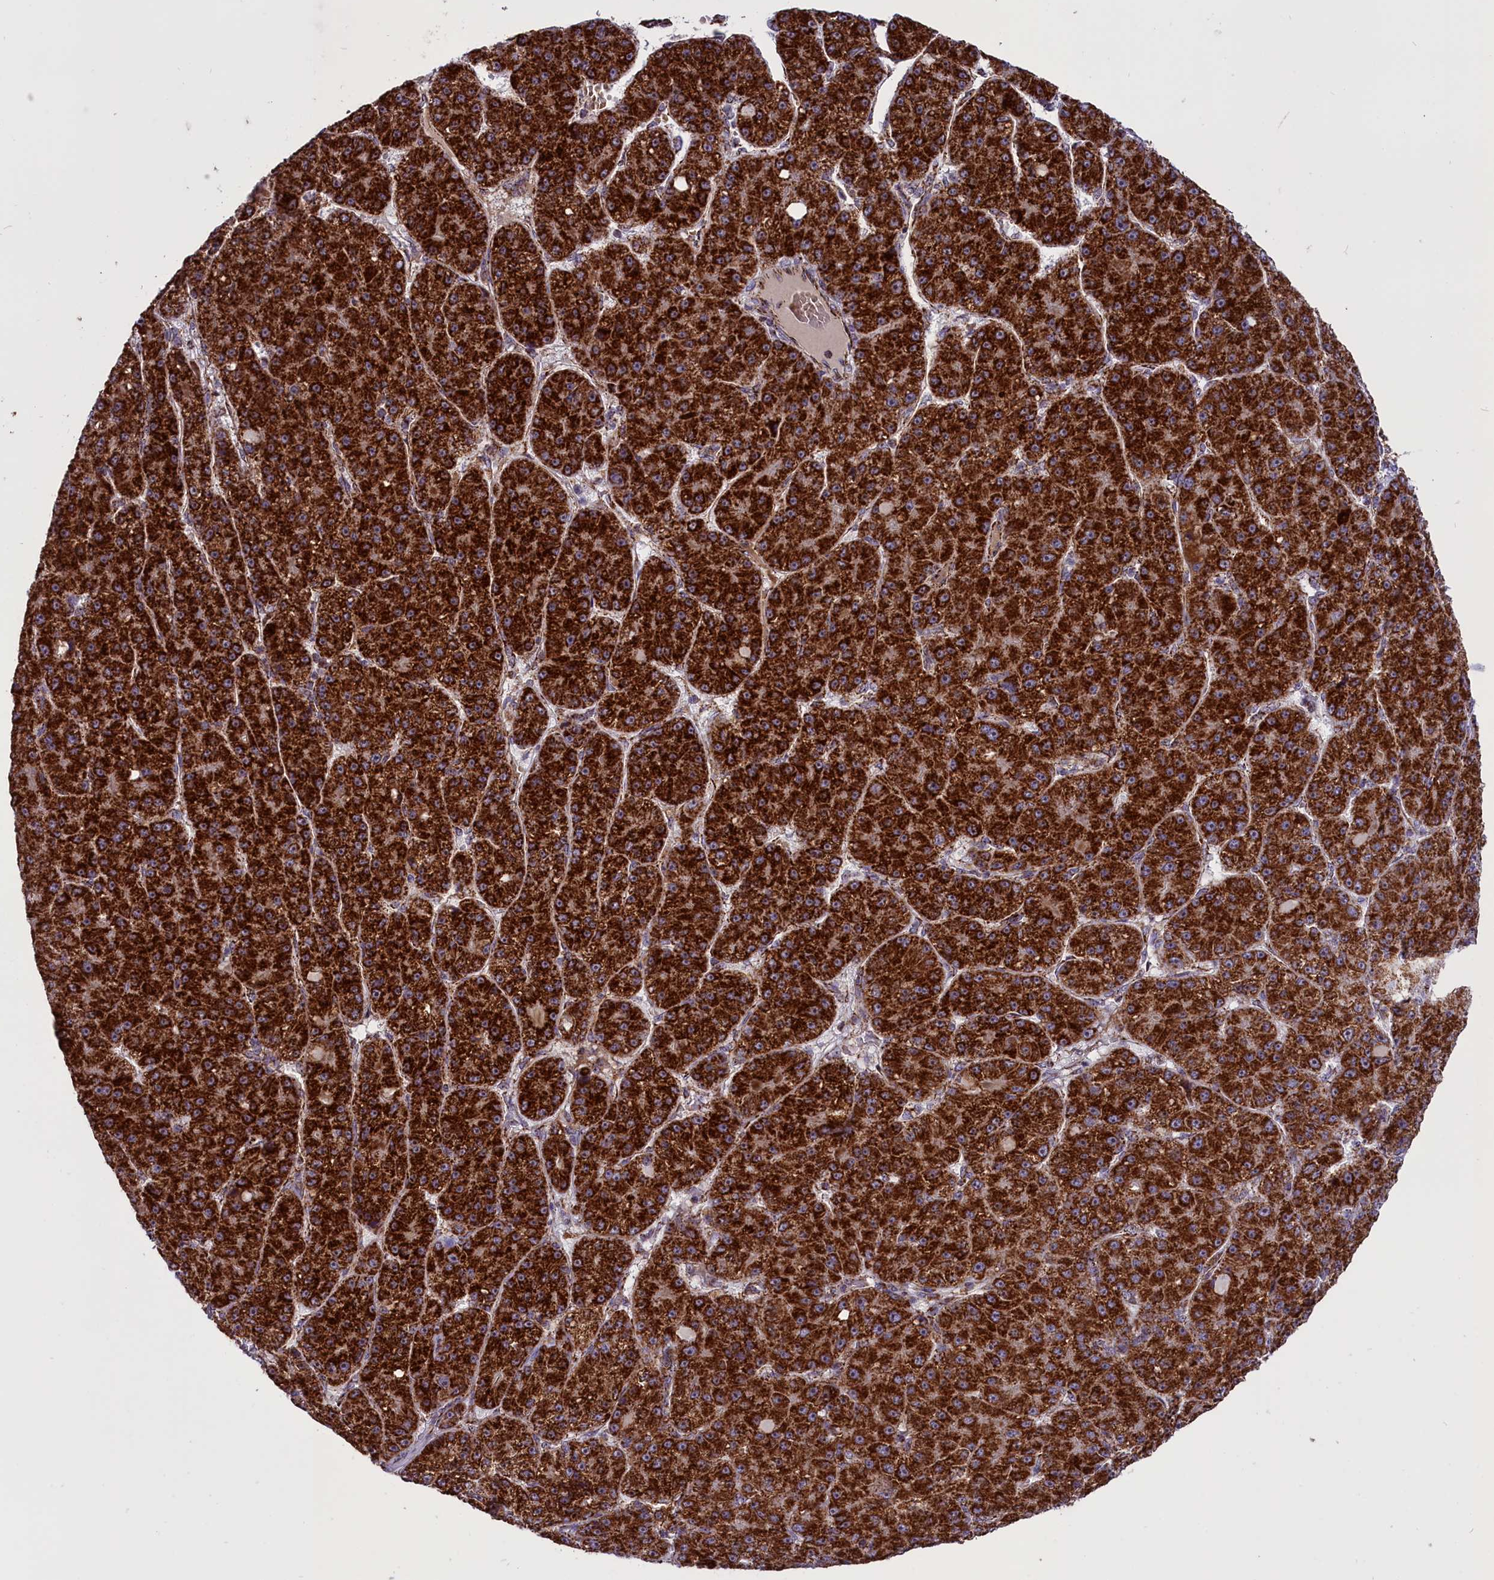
{"staining": {"intensity": "strong", "quantity": "25%-75%", "location": "cytoplasmic/membranous"}, "tissue": "liver cancer", "cell_type": "Tumor cells", "image_type": "cancer", "snomed": [{"axis": "morphology", "description": "Carcinoma, Hepatocellular, NOS"}, {"axis": "topography", "description": "Liver"}], "caption": "Approximately 25%-75% of tumor cells in human liver cancer (hepatocellular carcinoma) demonstrate strong cytoplasmic/membranous protein staining as visualized by brown immunohistochemical staining.", "gene": "NDUFS5", "patient": {"sex": "male", "age": 67}}